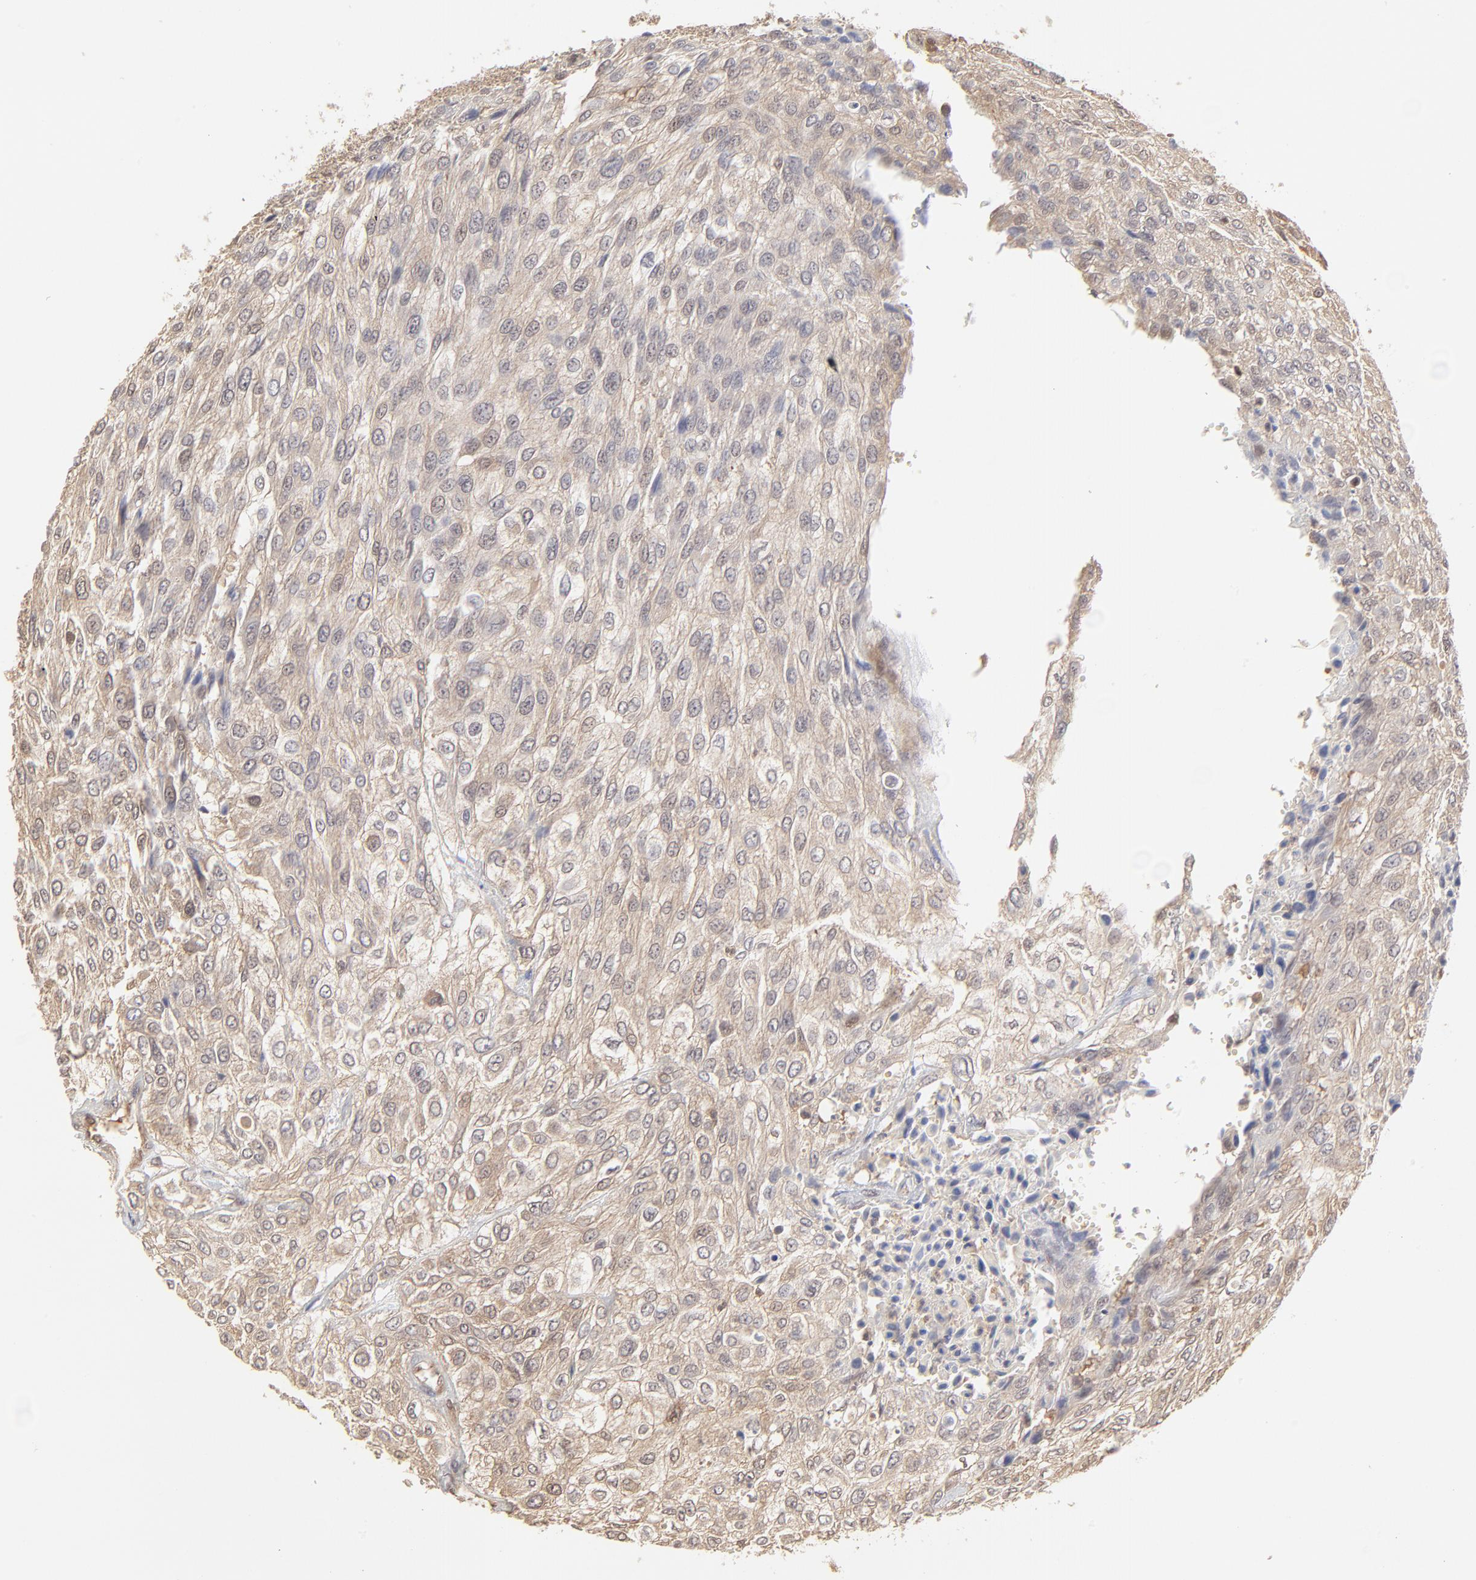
{"staining": {"intensity": "weak", "quantity": ">75%", "location": "cytoplasmic/membranous"}, "tissue": "urothelial cancer", "cell_type": "Tumor cells", "image_type": "cancer", "snomed": [{"axis": "morphology", "description": "Urothelial carcinoma, High grade"}, {"axis": "topography", "description": "Urinary bladder"}], "caption": "Brown immunohistochemical staining in human high-grade urothelial carcinoma demonstrates weak cytoplasmic/membranous positivity in approximately >75% of tumor cells. The protein of interest is shown in brown color, while the nuclei are stained blue.", "gene": "CASP3", "patient": {"sex": "male", "age": 57}}